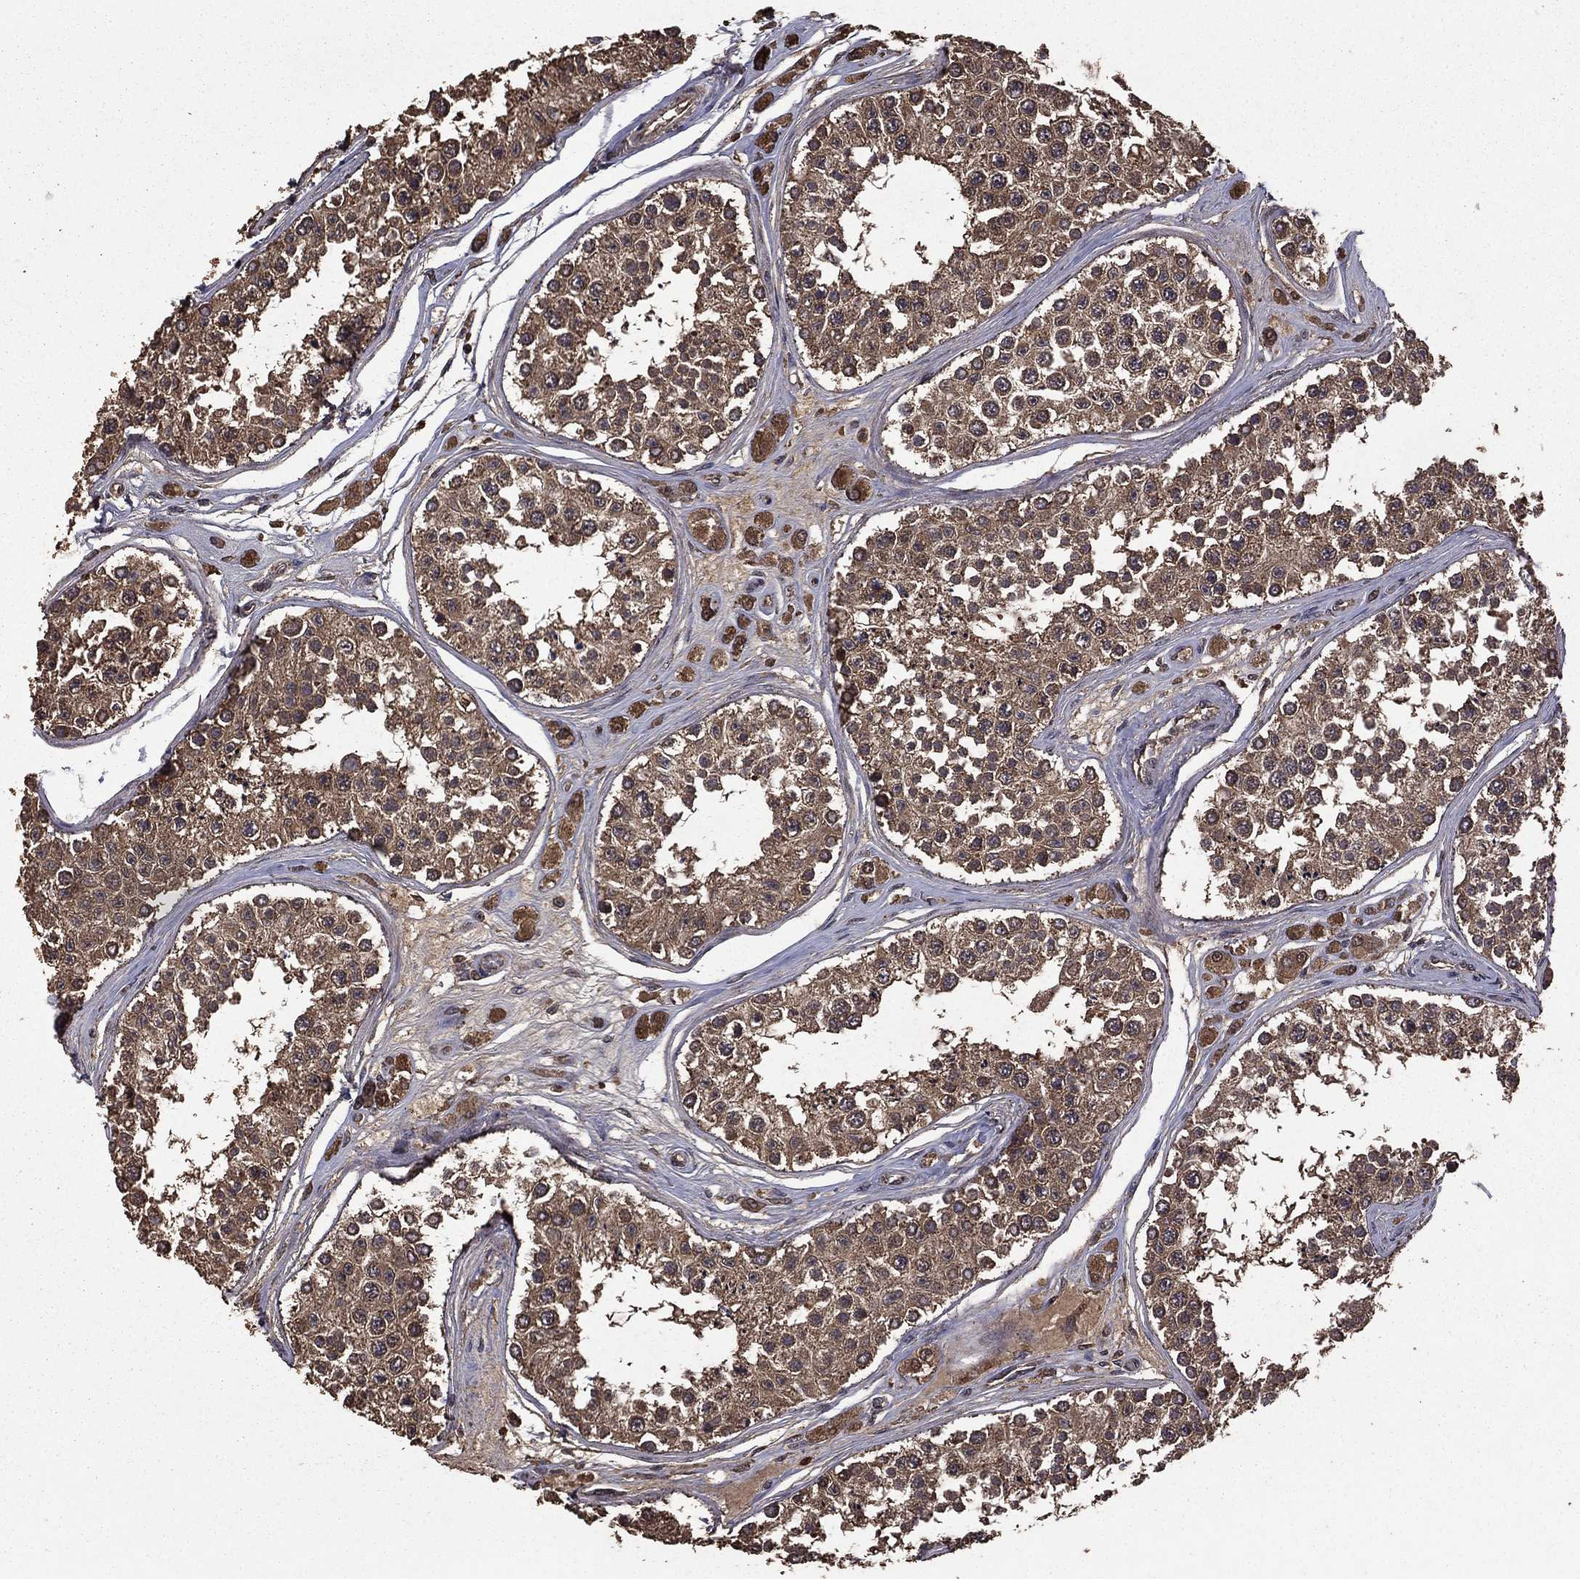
{"staining": {"intensity": "moderate", "quantity": ">75%", "location": "cytoplasmic/membranous"}, "tissue": "testis", "cell_type": "Cells in seminiferous ducts", "image_type": "normal", "snomed": [{"axis": "morphology", "description": "Normal tissue, NOS"}, {"axis": "topography", "description": "Testis"}], "caption": "This is an image of immunohistochemistry staining of benign testis, which shows moderate expression in the cytoplasmic/membranous of cells in seminiferous ducts.", "gene": "BIRC6", "patient": {"sex": "male", "age": 25}}